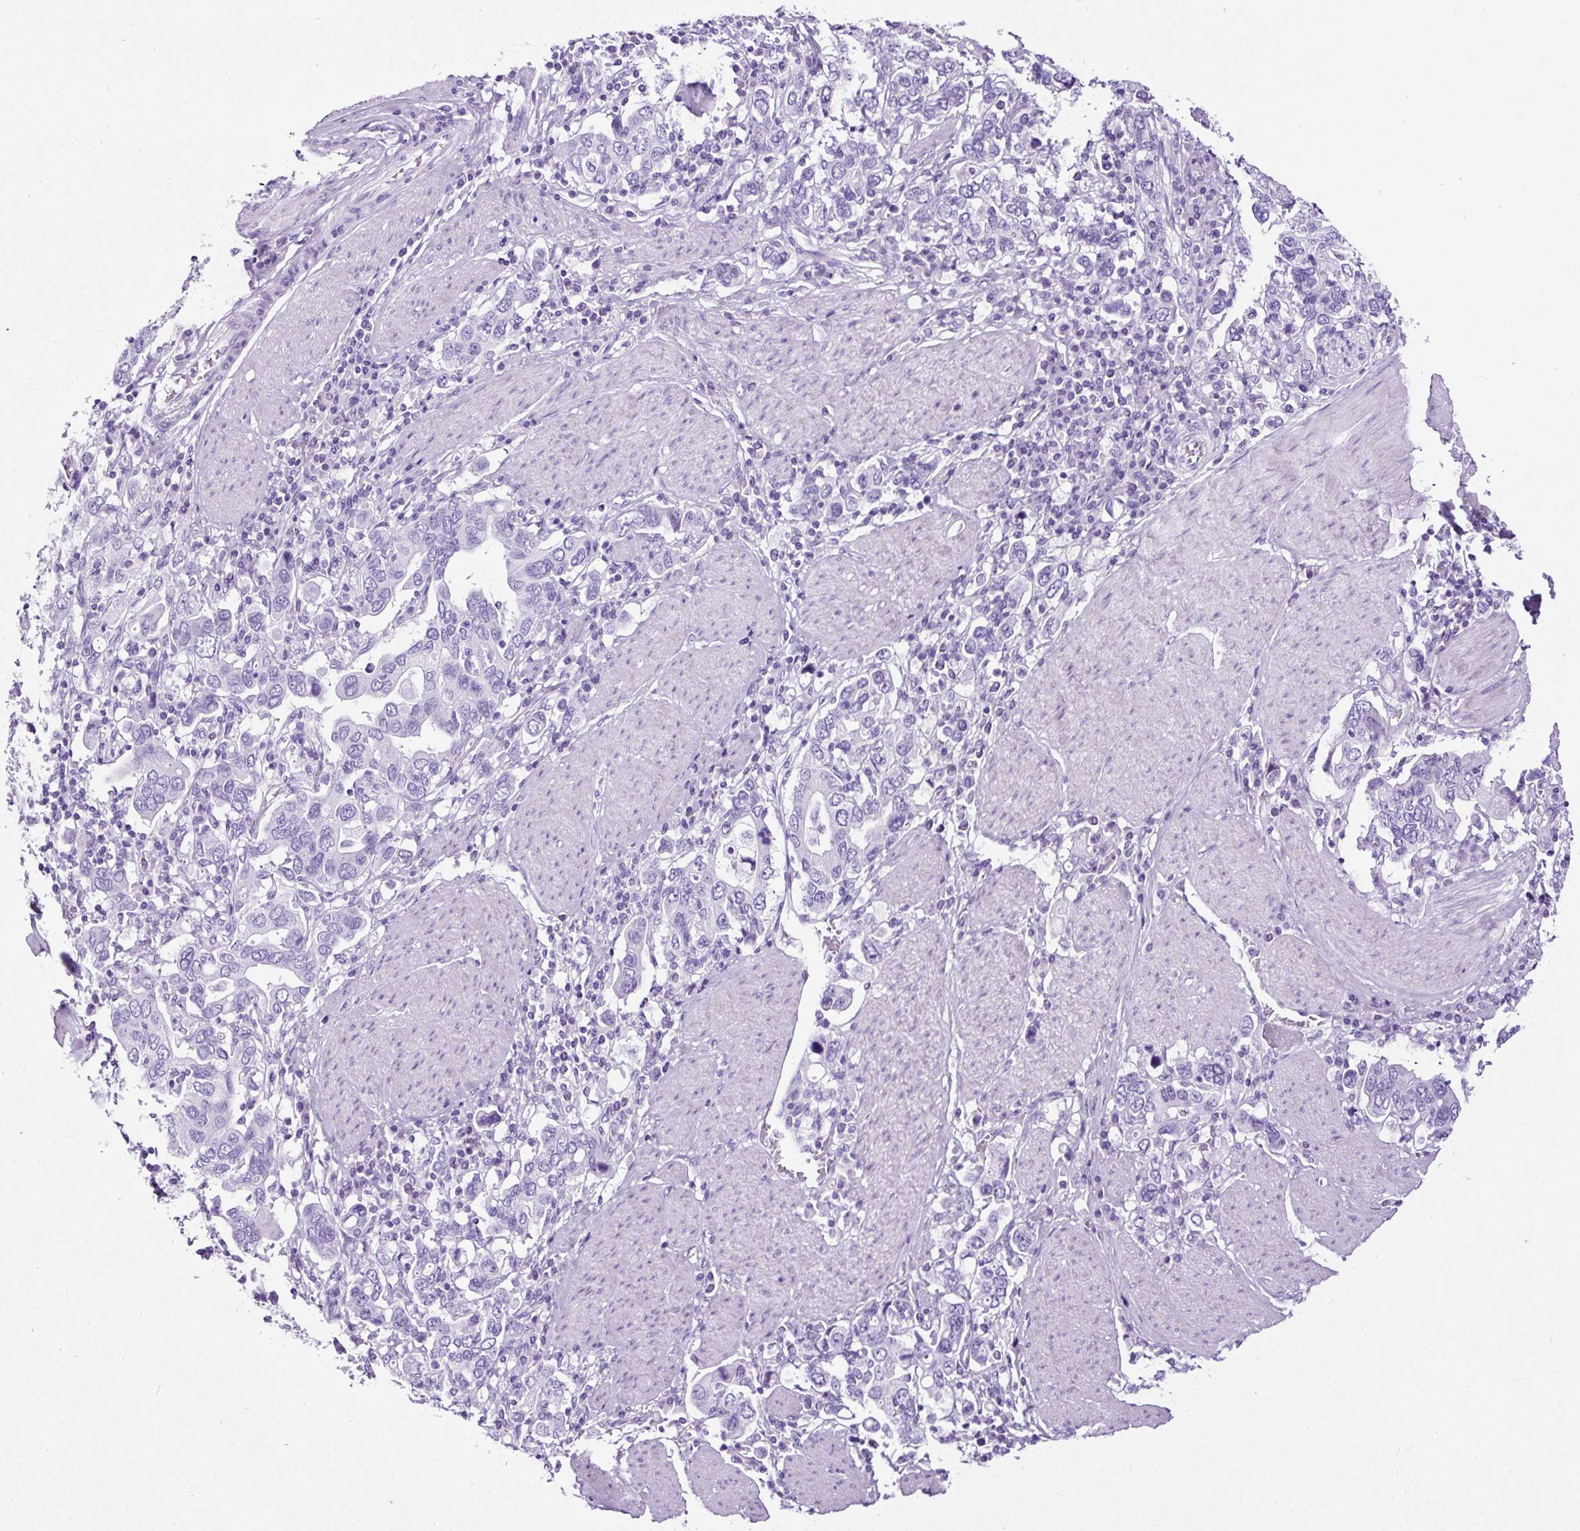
{"staining": {"intensity": "negative", "quantity": "none", "location": "none"}, "tissue": "stomach cancer", "cell_type": "Tumor cells", "image_type": "cancer", "snomed": [{"axis": "morphology", "description": "Adenocarcinoma, NOS"}, {"axis": "topography", "description": "Stomach, upper"}], "caption": "Tumor cells are negative for protein expression in human stomach cancer.", "gene": "STOX2", "patient": {"sex": "male", "age": 62}}